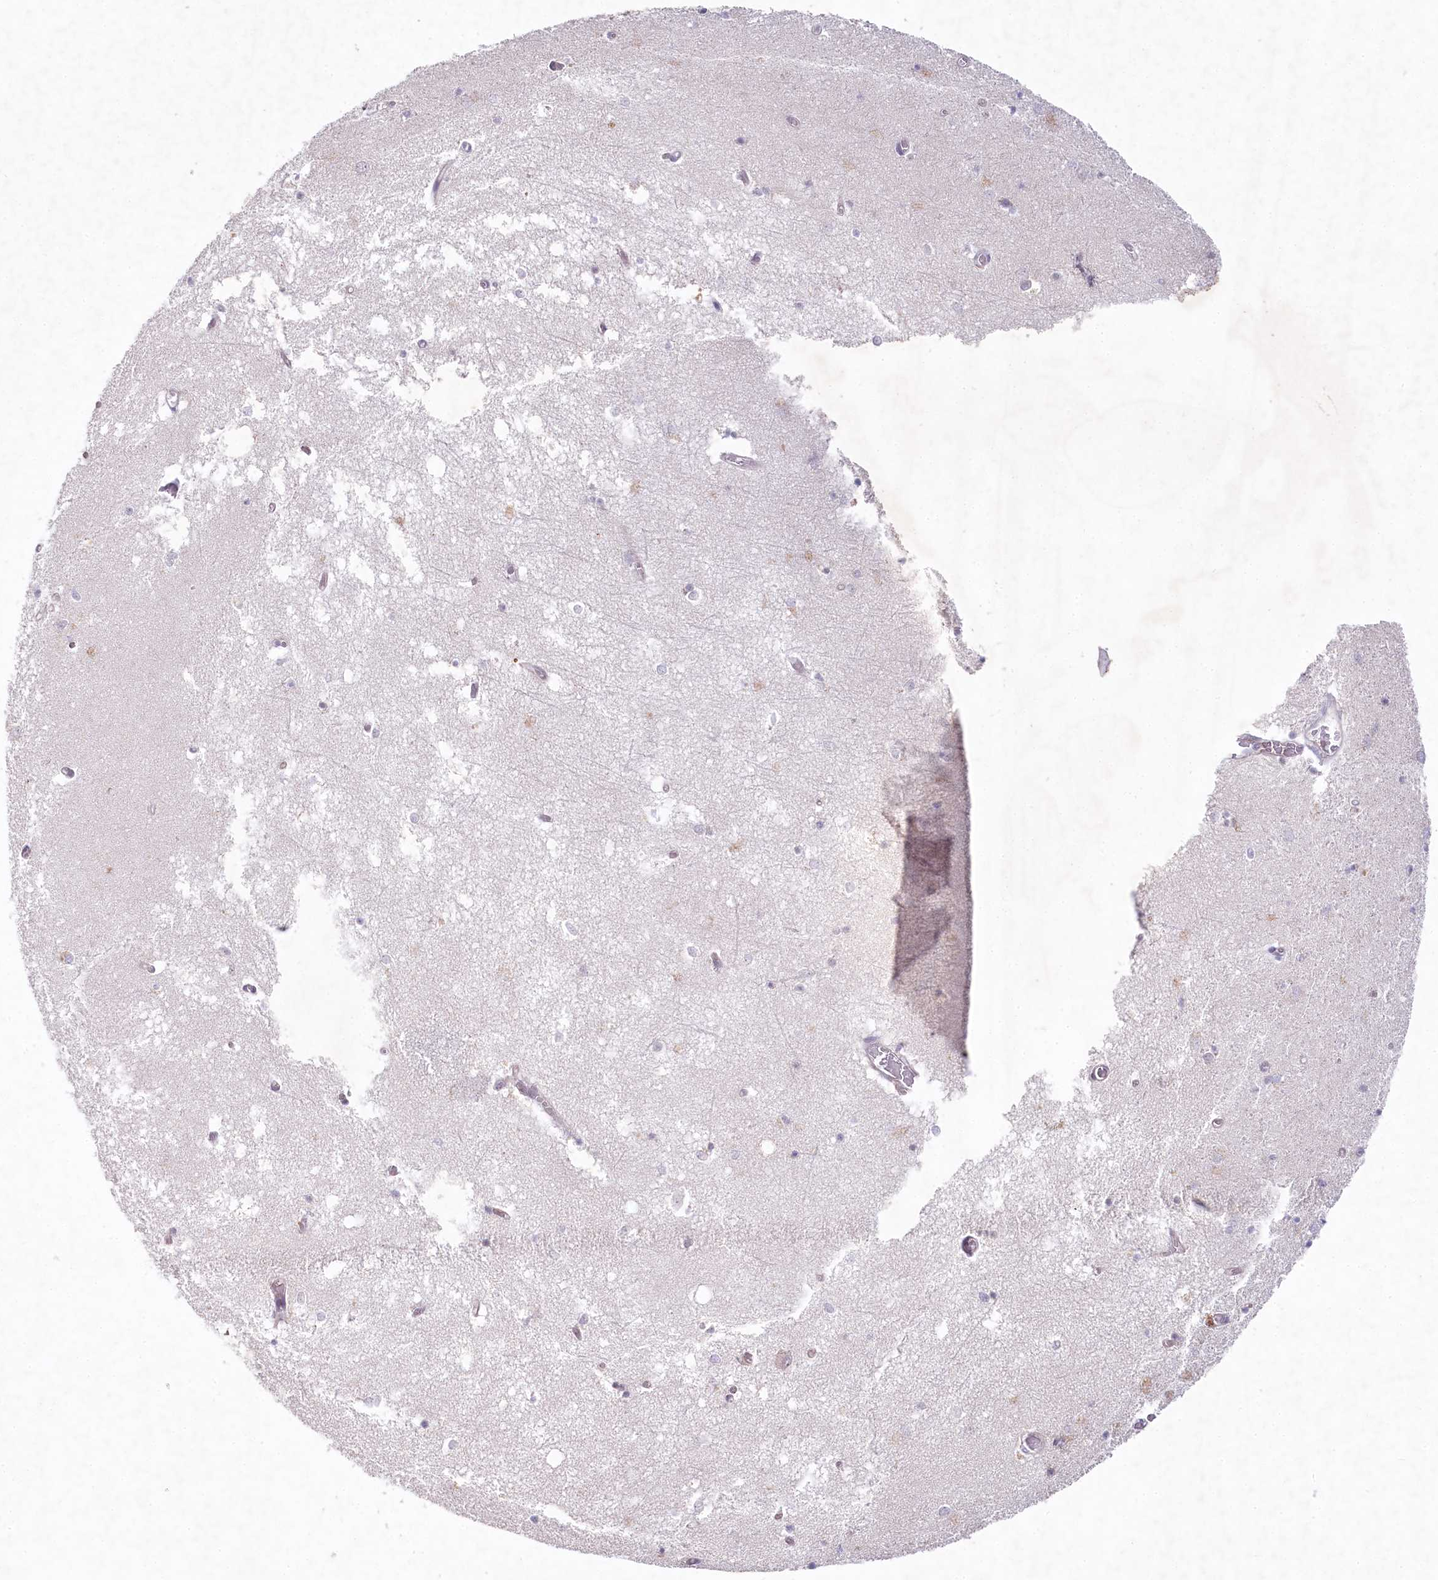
{"staining": {"intensity": "negative", "quantity": "none", "location": "none"}, "tissue": "hippocampus", "cell_type": "Glial cells", "image_type": "normal", "snomed": [{"axis": "morphology", "description": "Normal tissue, NOS"}, {"axis": "topography", "description": "Hippocampus"}], "caption": "DAB (3,3'-diaminobenzidine) immunohistochemical staining of benign human hippocampus exhibits no significant positivity in glial cells.", "gene": "AMTN", "patient": {"sex": "male", "age": 70}}